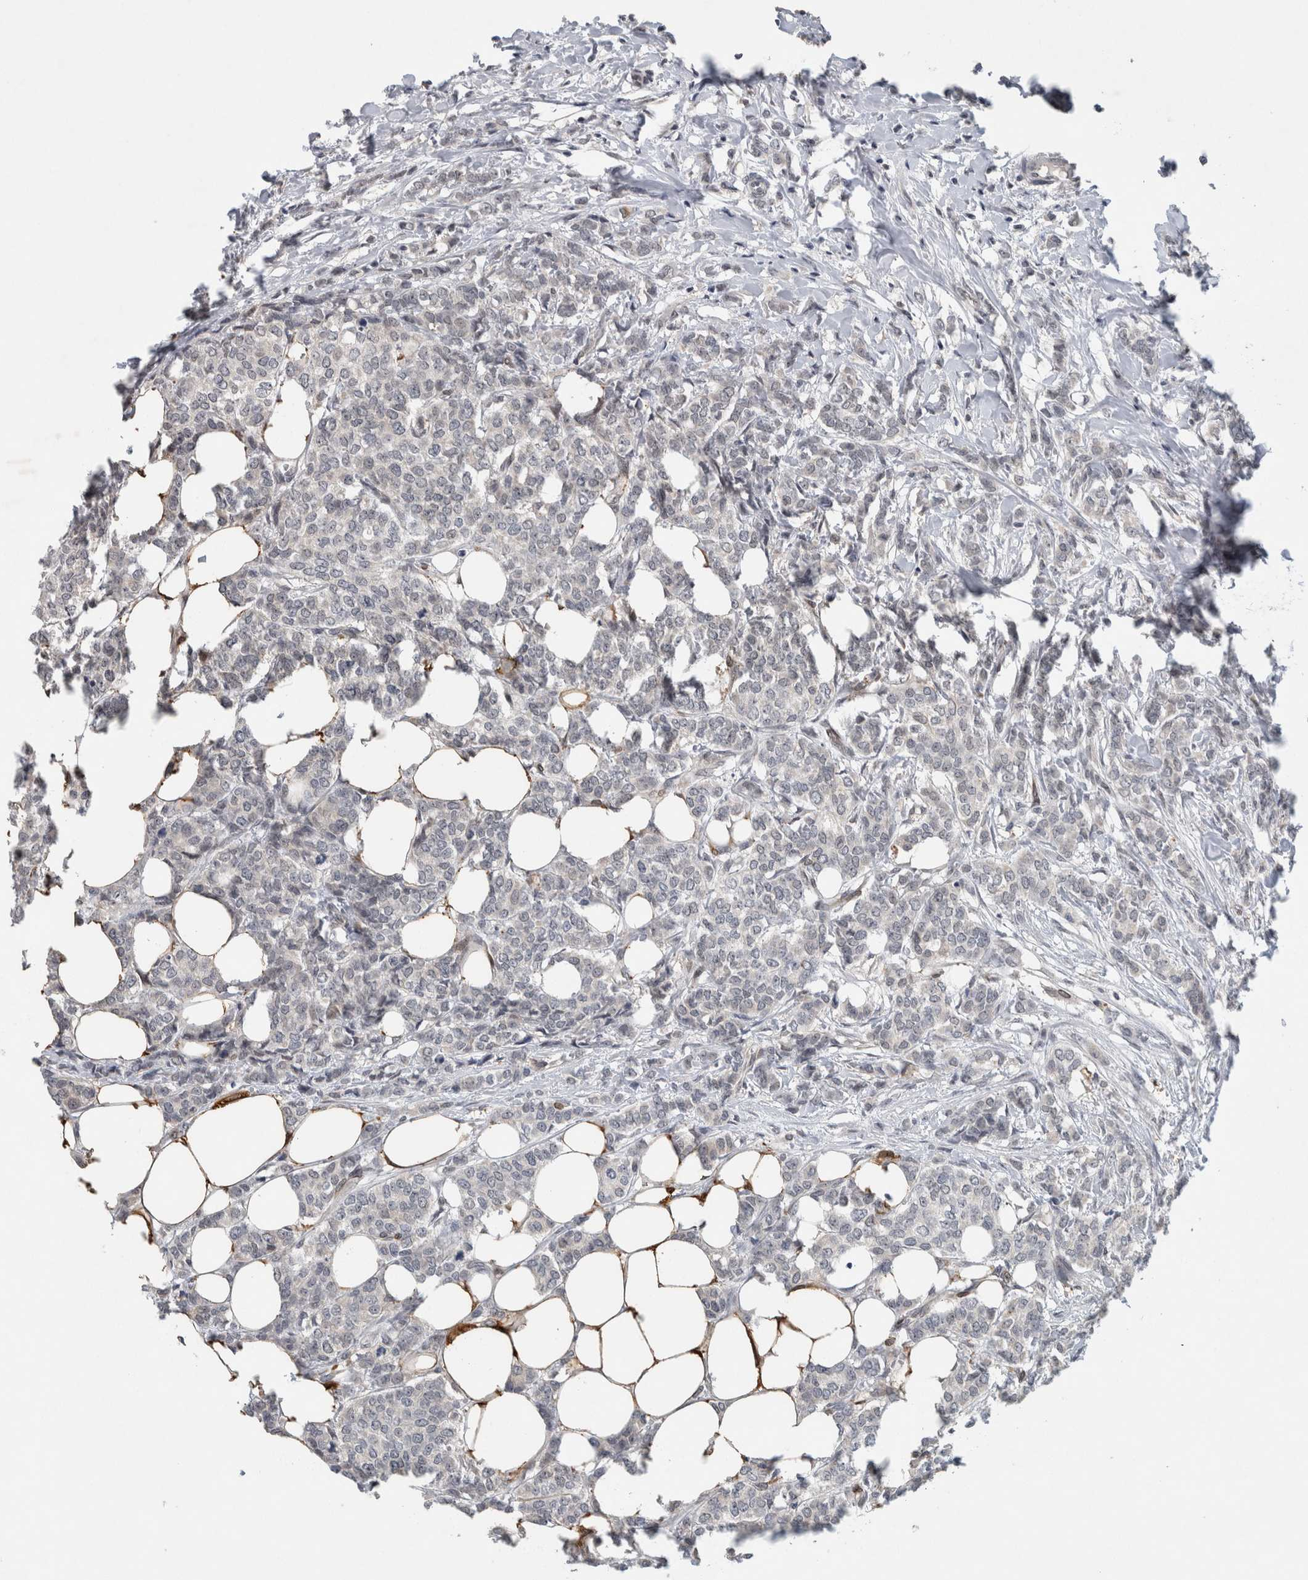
{"staining": {"intensity": "negative", "quantity": "none", "location": "none"}, "tissue": "breast cancer", "cell_type": "Tumor cells", "image_type": "cancer", "snomed": [{"axis": "morphology", "description": "Lobular carcinoma"}, {"axis": "topography", "description": "Skin"}, {"axis": "topography", "description": "Breast"}], "caption": "Immunohistochemistry micrograph of human breast cancer (lobular carcinoma) stained for a protein (brown), which displays no expression in tumor cells. (Brightfield microscopy of DAB immunohistochemistry (IHC) at high magnification).", "gene": "PRXL2A", "patient": {"sex": "female", "age": 46}}